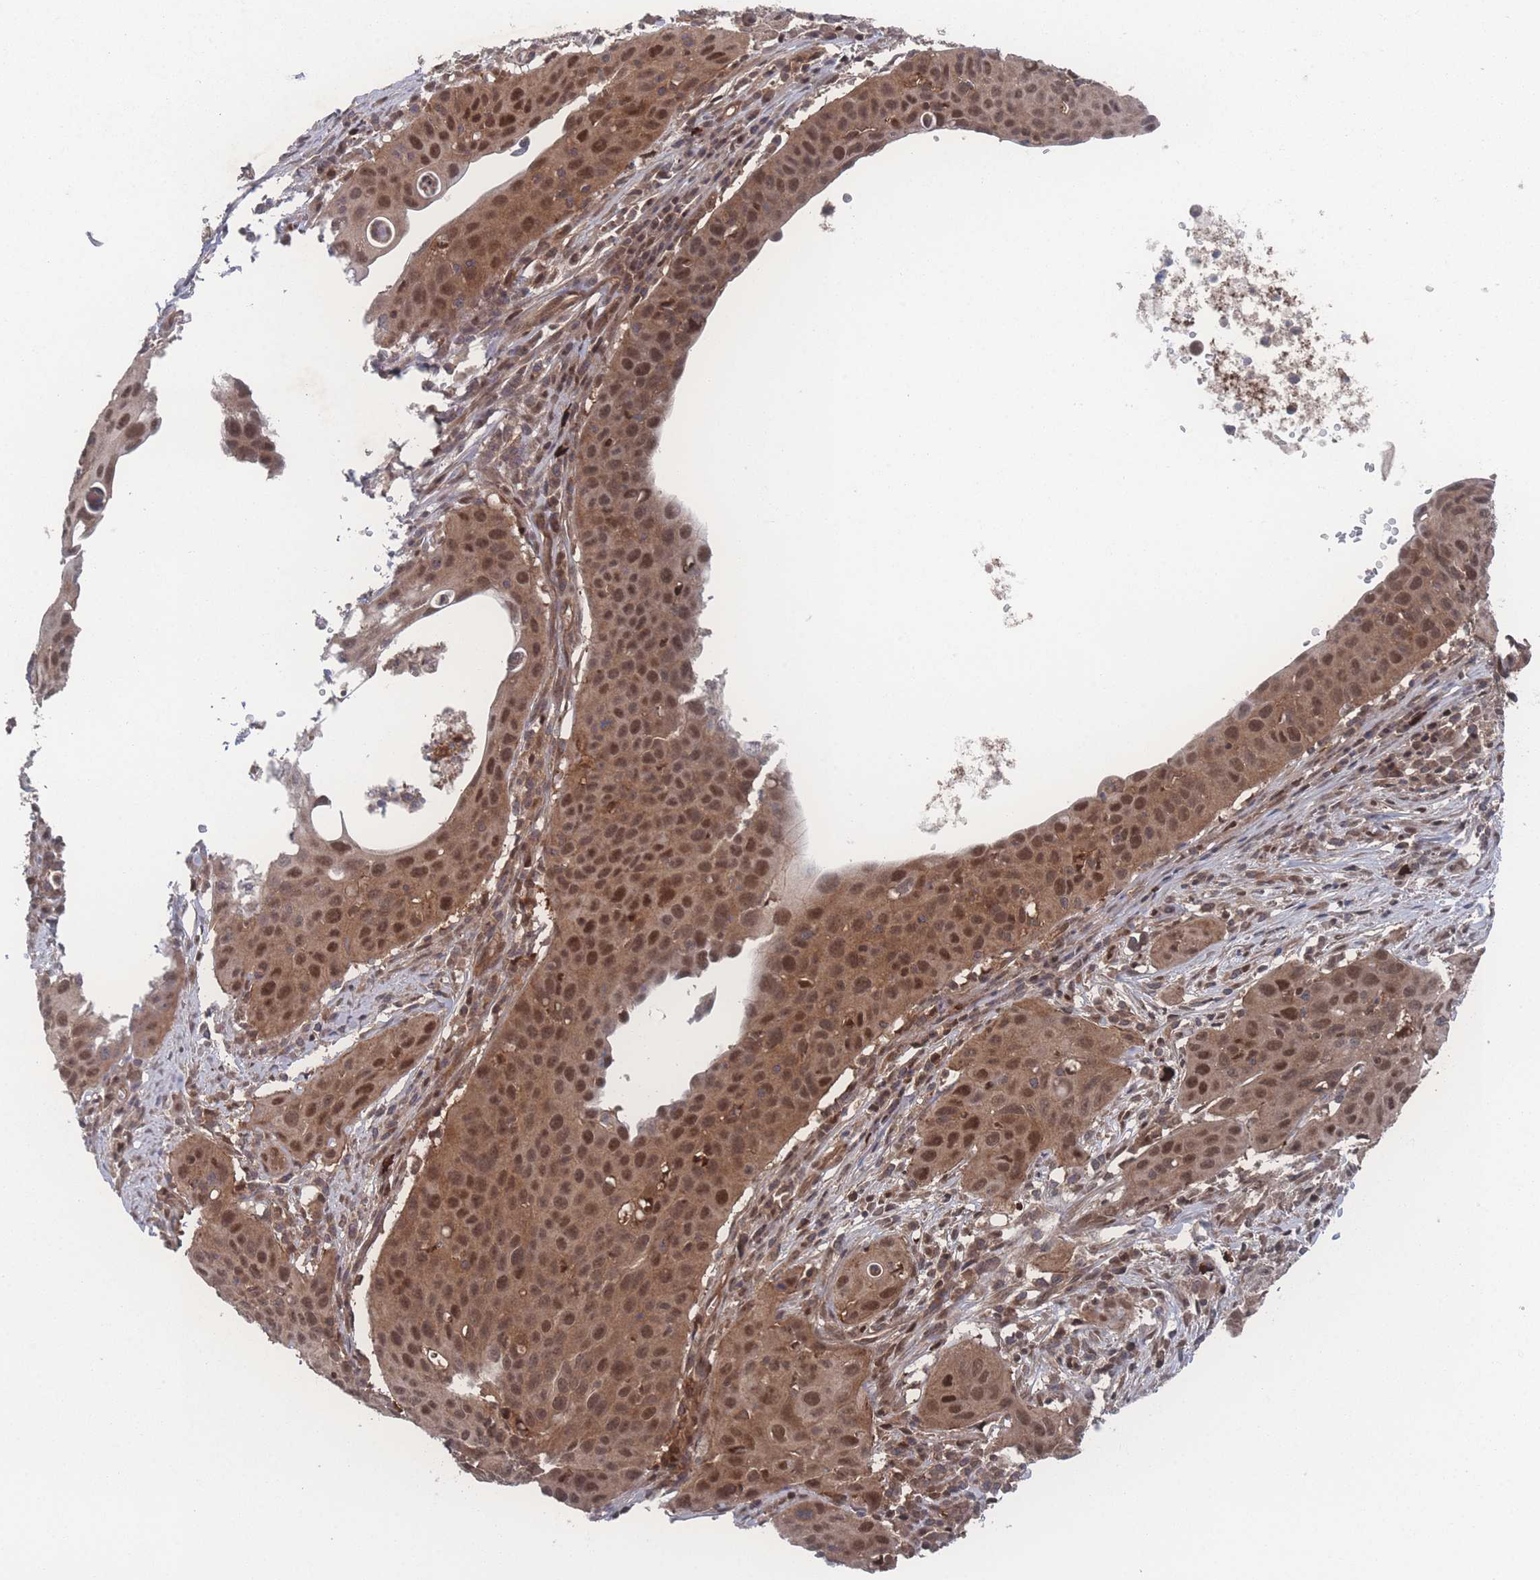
{"staining": {"intensity": "moderate", "quantity": ">75%", "location": "cytoplasmic/membranous,nuclear"}, "tissue": "cervical cancer", "cell_type": "Tumor cells", "image_type": "cancer", "snomed": [{"axis": "morphology", "description": "Squamous cell carcinoma, NOS"}, {"axis": "topography", "description": "Cervix"}], "caption": "Tumor cells display medium levels of moderate cytoplasmic/membranous and nuclear expression in approximately >75% of cells in human squamous cell carcinoma (cervical).", "gene": "PSMA1", "patient": {"sex": "female", "age": 36}}